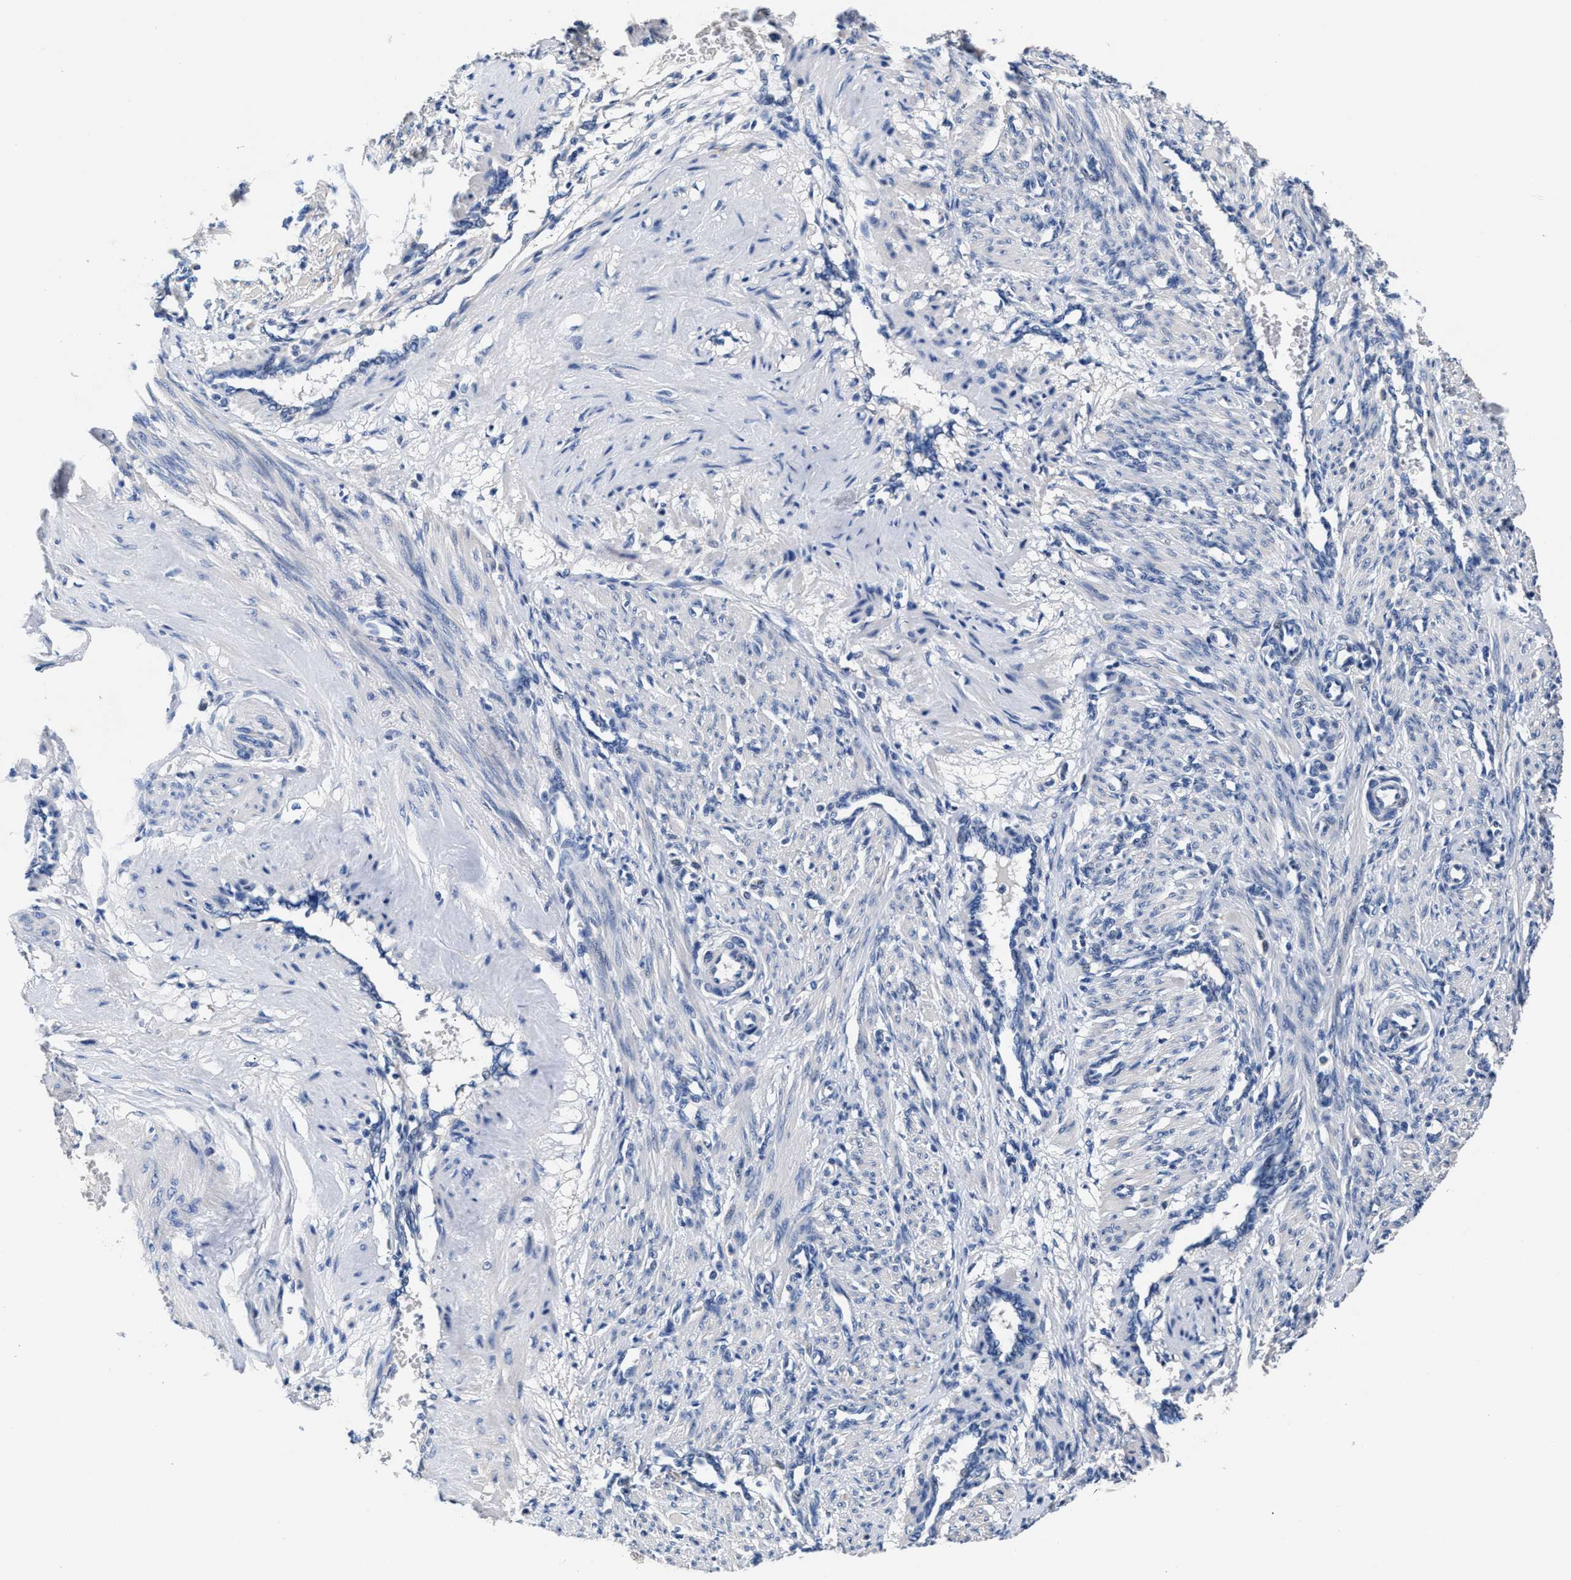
{"staining": {"intensity": "negative", "quantity": "none", "location": "none"}, "tissue": "smooth muscle", "cell_type": "Smooth muscle cells", "image_type": "normal", "snomed": [{"axis": "morphology", "description": "Normal tissue, NOS"}, {"axis": "topography", "description": "Endometrium"}], "caption": "Immunohistochemistry of normal human smooth muscle displays no positivity in smooth muscle cells.", "gene": "GSTM1", "patient": {"sex": "female", "age": 33}}